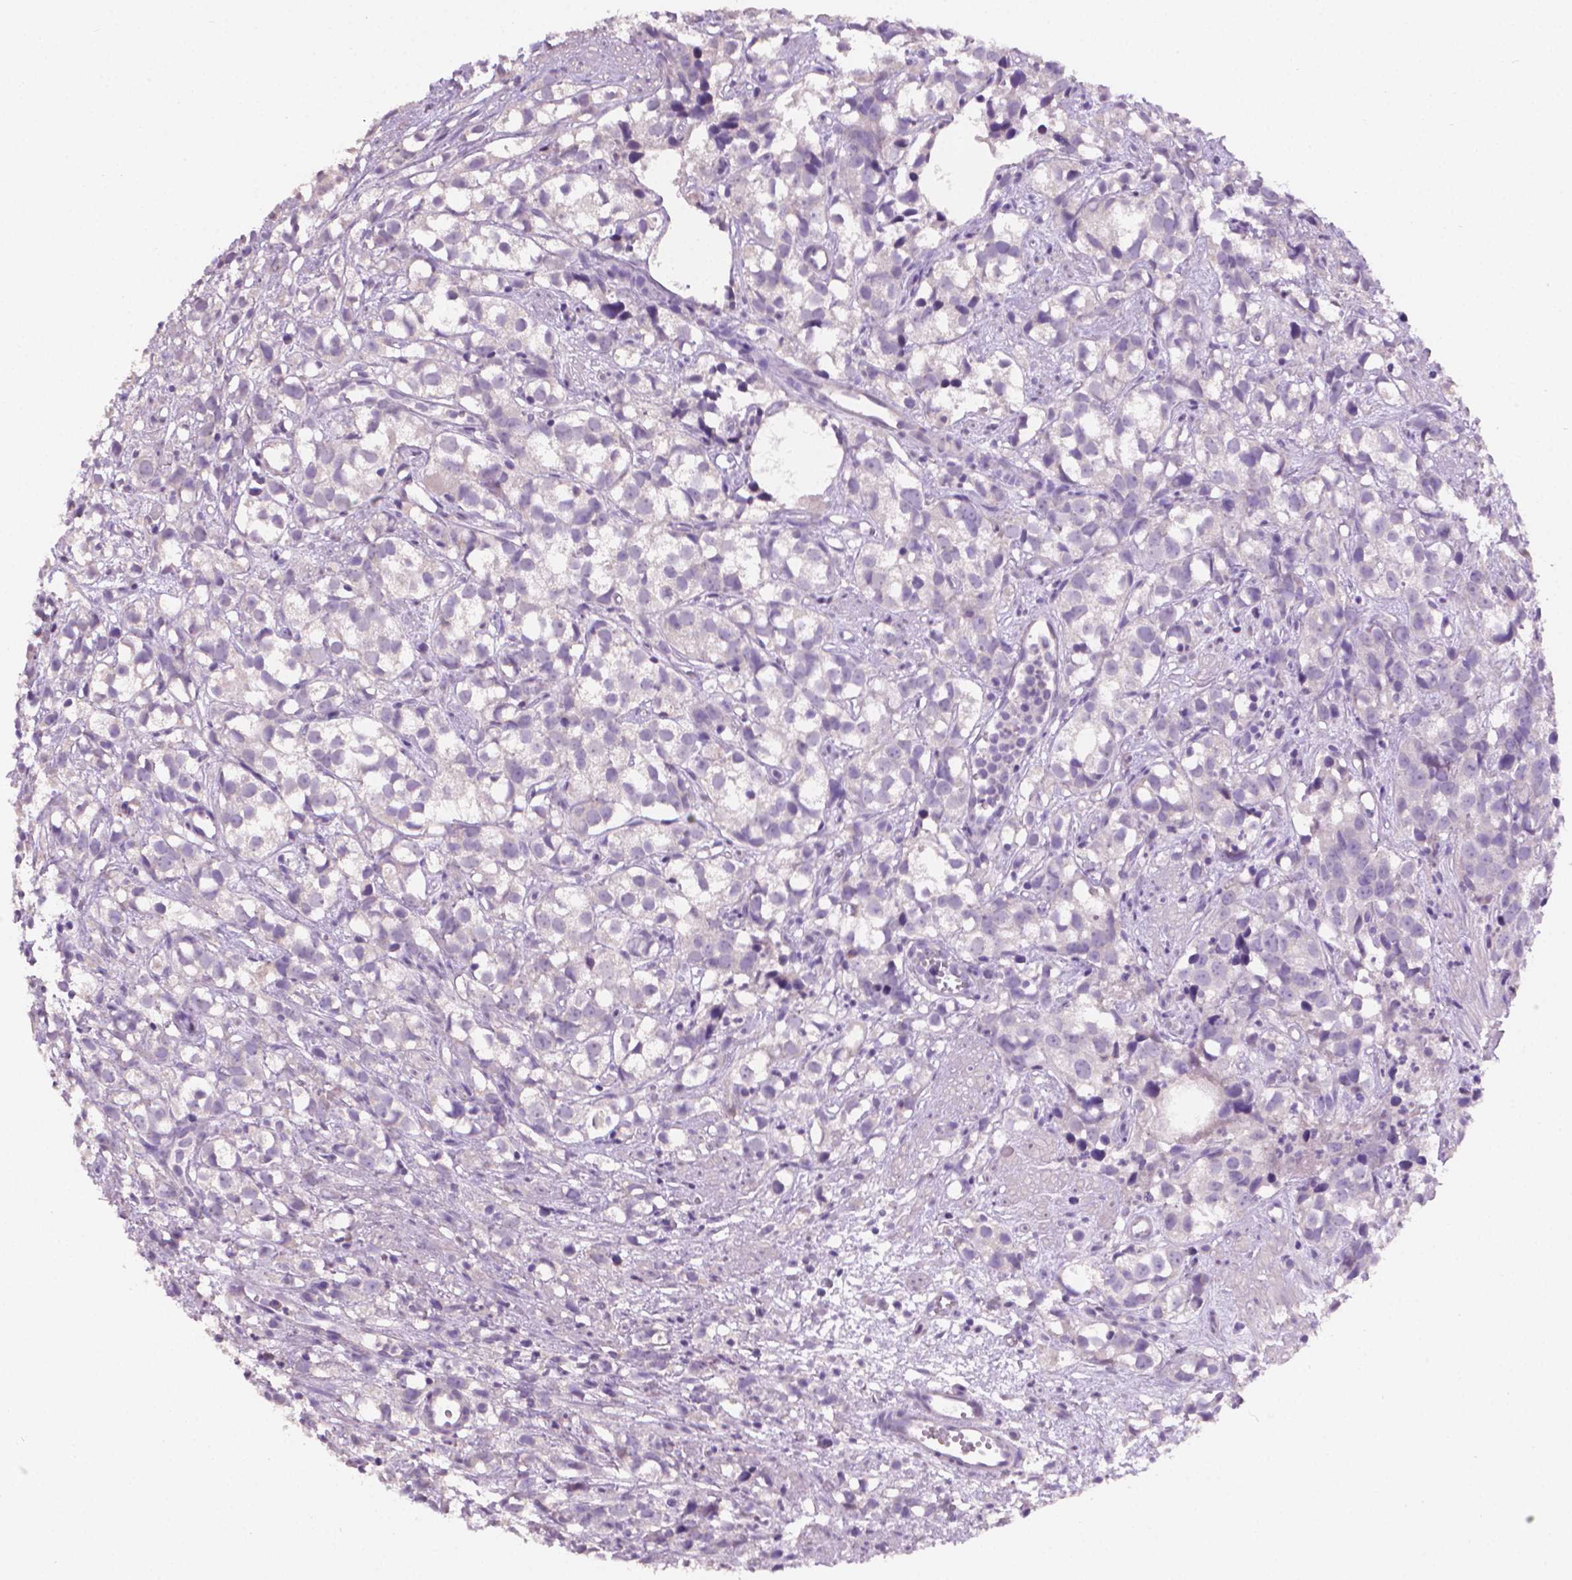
{"staining": {"intensity": "negative", "quantity": "none", "location": "none"}, "tissue": "prostate cancer", "cell_type": "Tumor cells", "image_type": "cancer", "snomed": [{"axis": "morphology", "description": "Adenocarcinoma, High grade"}, {"axis": "topography", "description": "Prostate"}], "caption": "Prostate high-grade adenocarcinoma was stained to show a protein in brown. There is no significant expression in tumor cells. (Immunohistochemistry (ihc), brightfield microscopy, high magnification).", "gene": "TNNI2", "patient": {"sex": "male", "age": 68}}